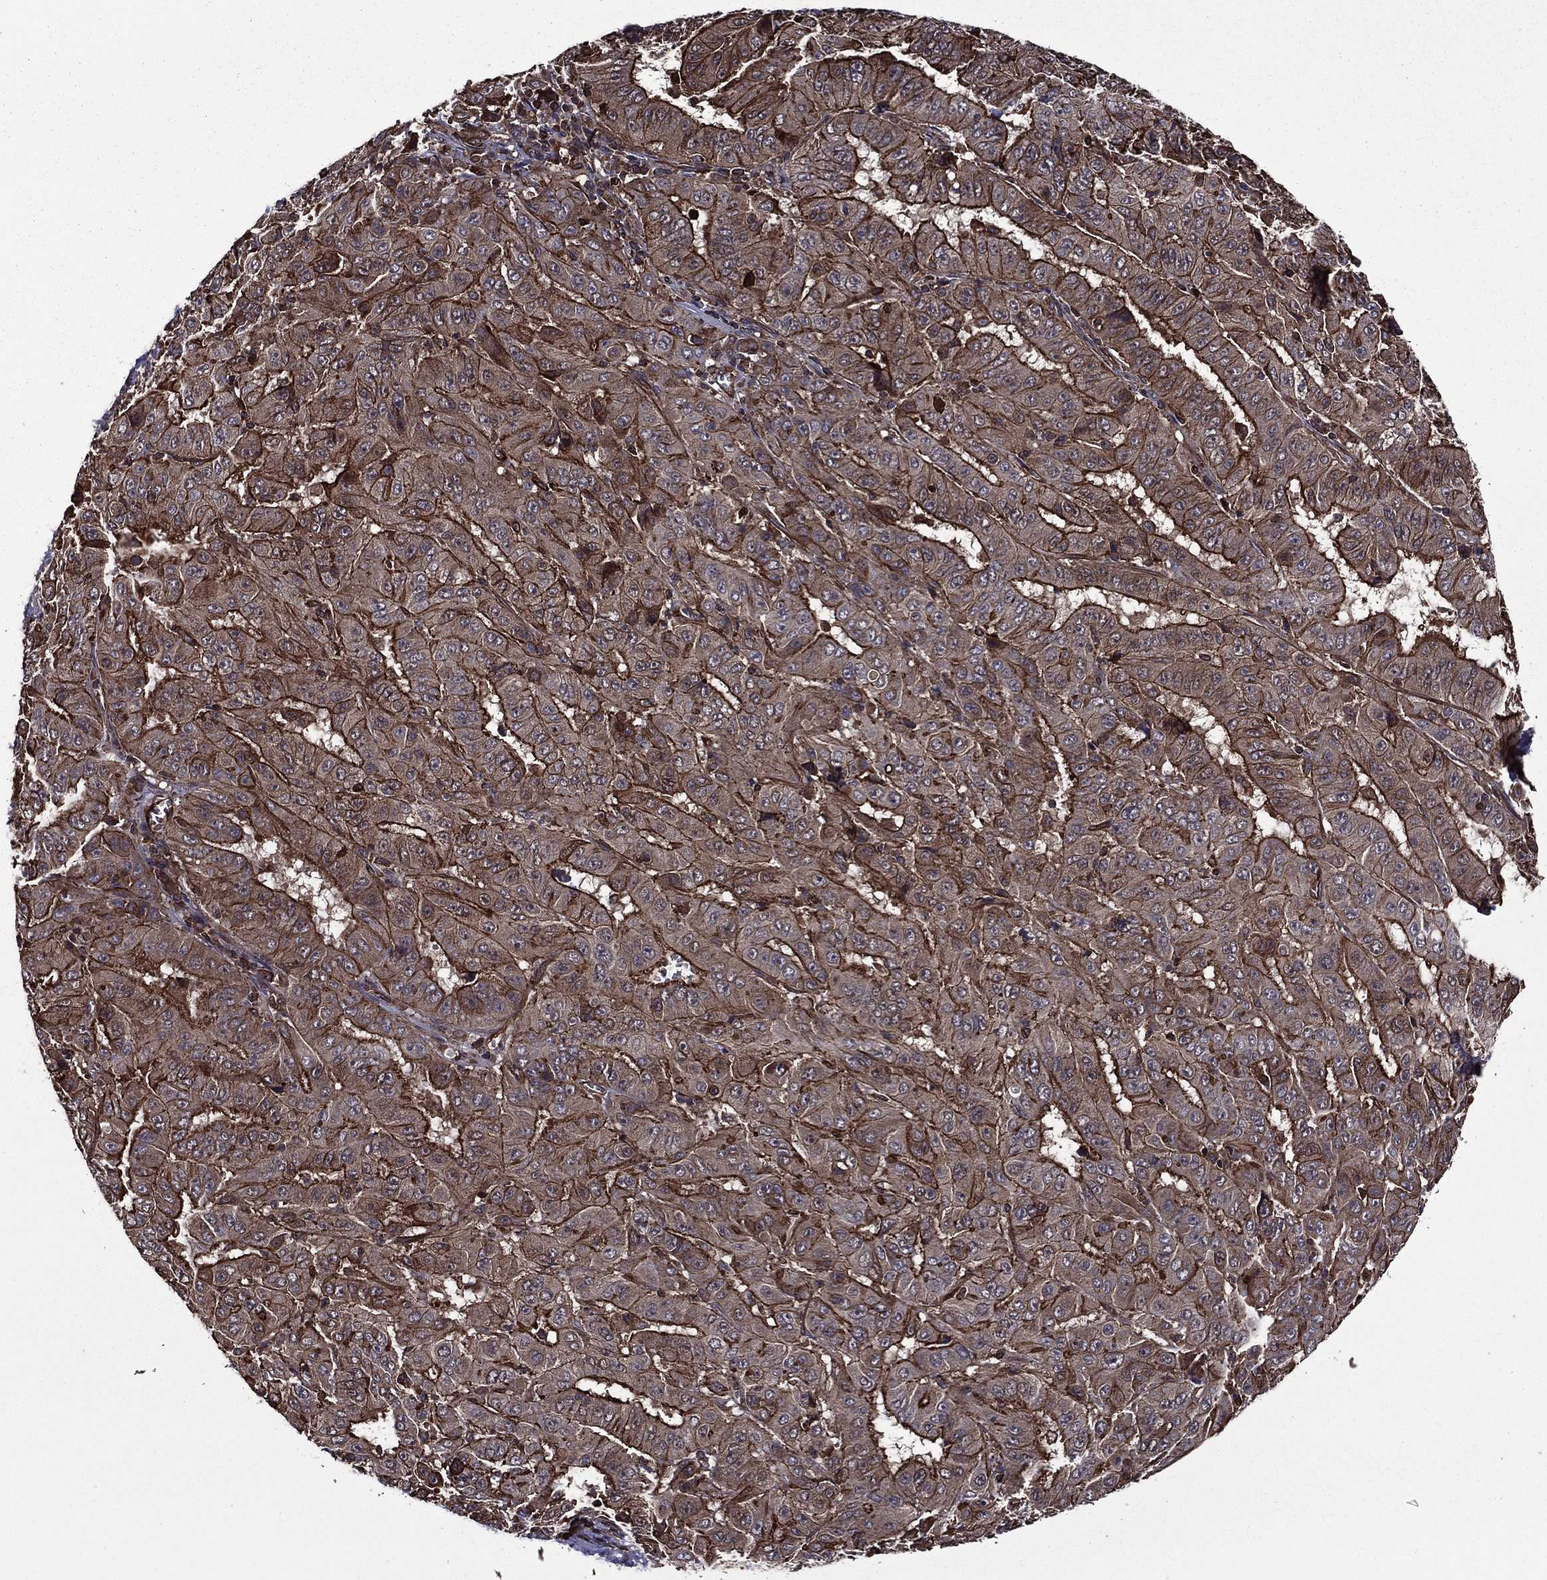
{"staining": {"intensity": "strong", "quantity": ">75%", "location": "cytoplasmic/membranous"}, "tissue": "pancreatic cancer", "cell_type": "Tumor cells", "image_type": "cancer", "snomed": [{"axis": "morphology", "description": "Adenocarcinoma, NOS"}, {"axis": "topography", "description": "Pancreas"}], "caption": "This is a micrograph of IHC staining of pancreatic adenocarcinoma, which shows strong expression in the cytoplasmic/membranous of tumor cells.", "gene": "PLPP3", "patient": {"sex": "male", "age": 63}}